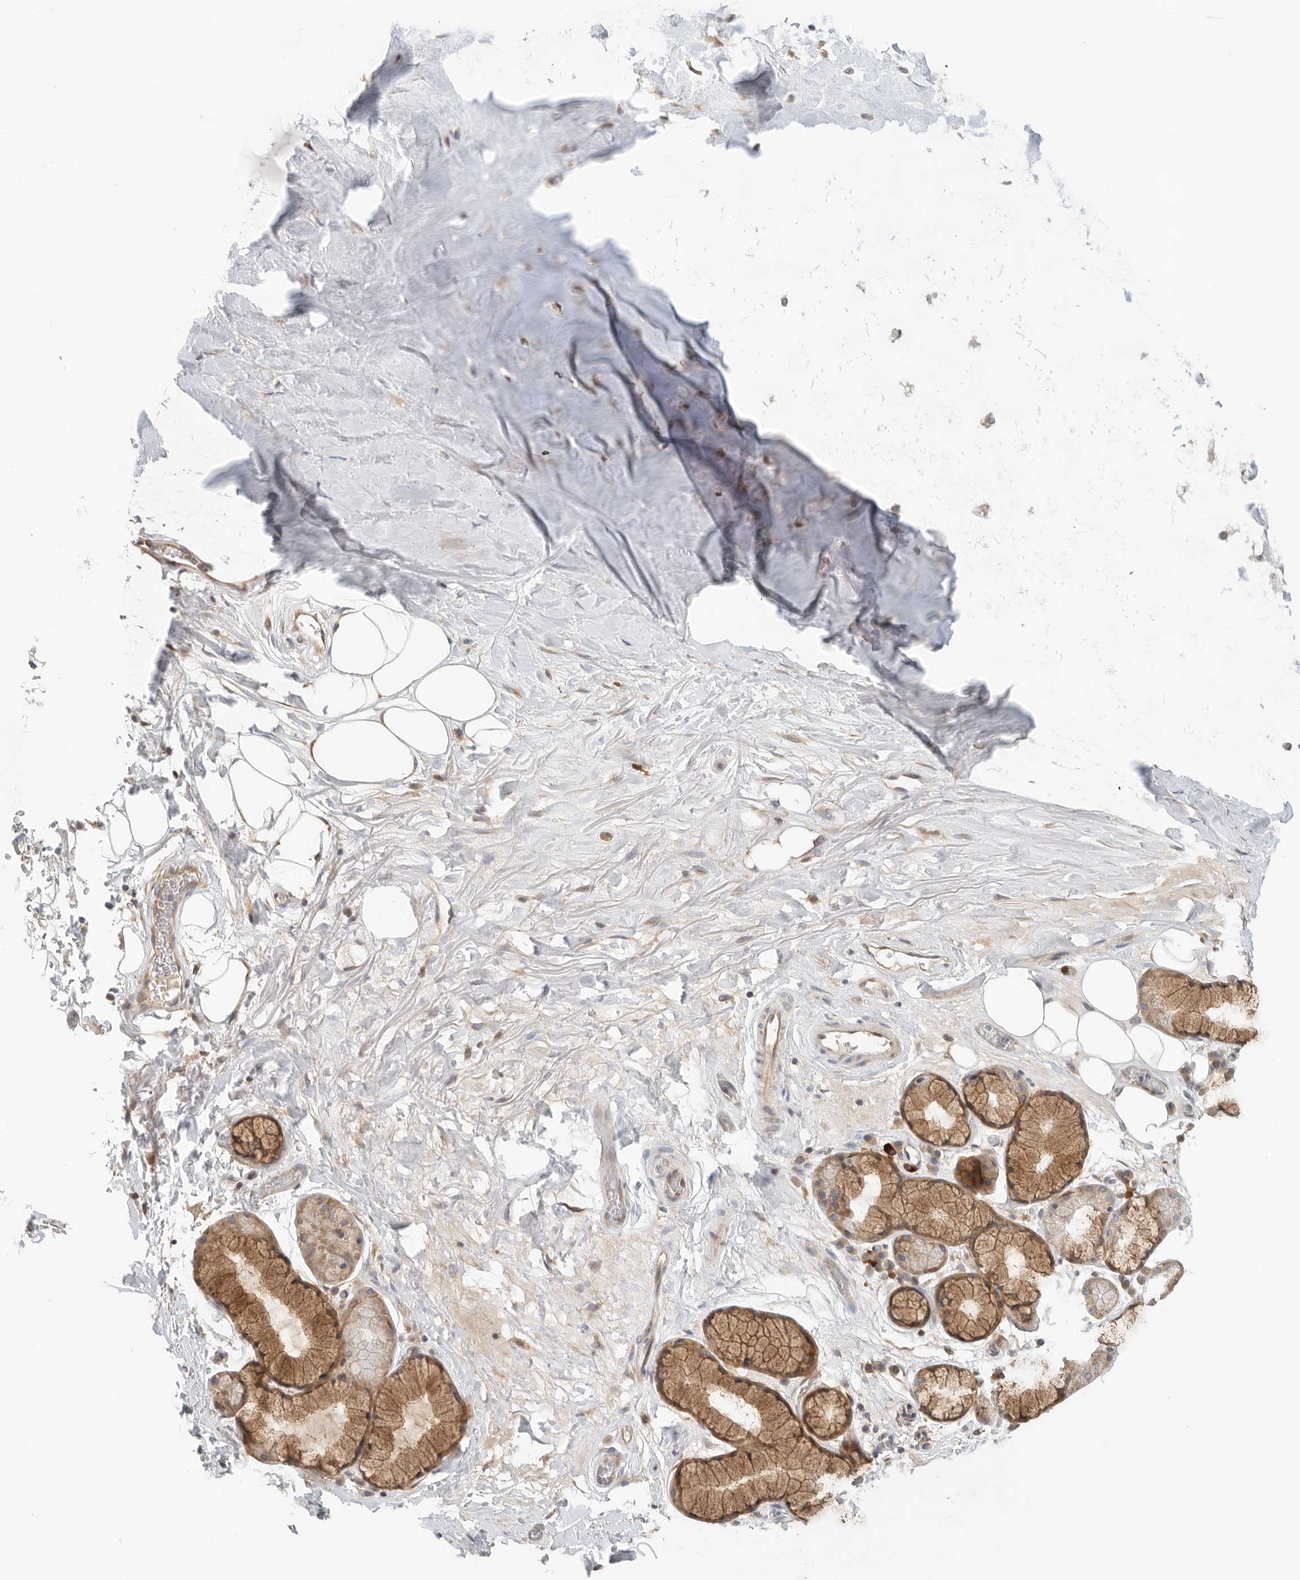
{"staining": {"intensity": "moderate", "quantity": "25%-75%", "location": "cytoplasmic/membranous"}, "tissue": "adipose tissue", "cell_type": "Adipocytes", "image_type": "normal", "snomed": [{"axis": "morphology", "description": "Normal tissue, NOS"}, {"axis": "topography", "description": "Cartilage tissue"}], "caption": "Normal adipose tissue was stained to show a protein in brown. There is medium levels of moderate cytoplasmic/membranous positivity in about 25%-75% of adipocytes.", "gene": "PUM1", "patient": {"sex": "female", "age": 63}}